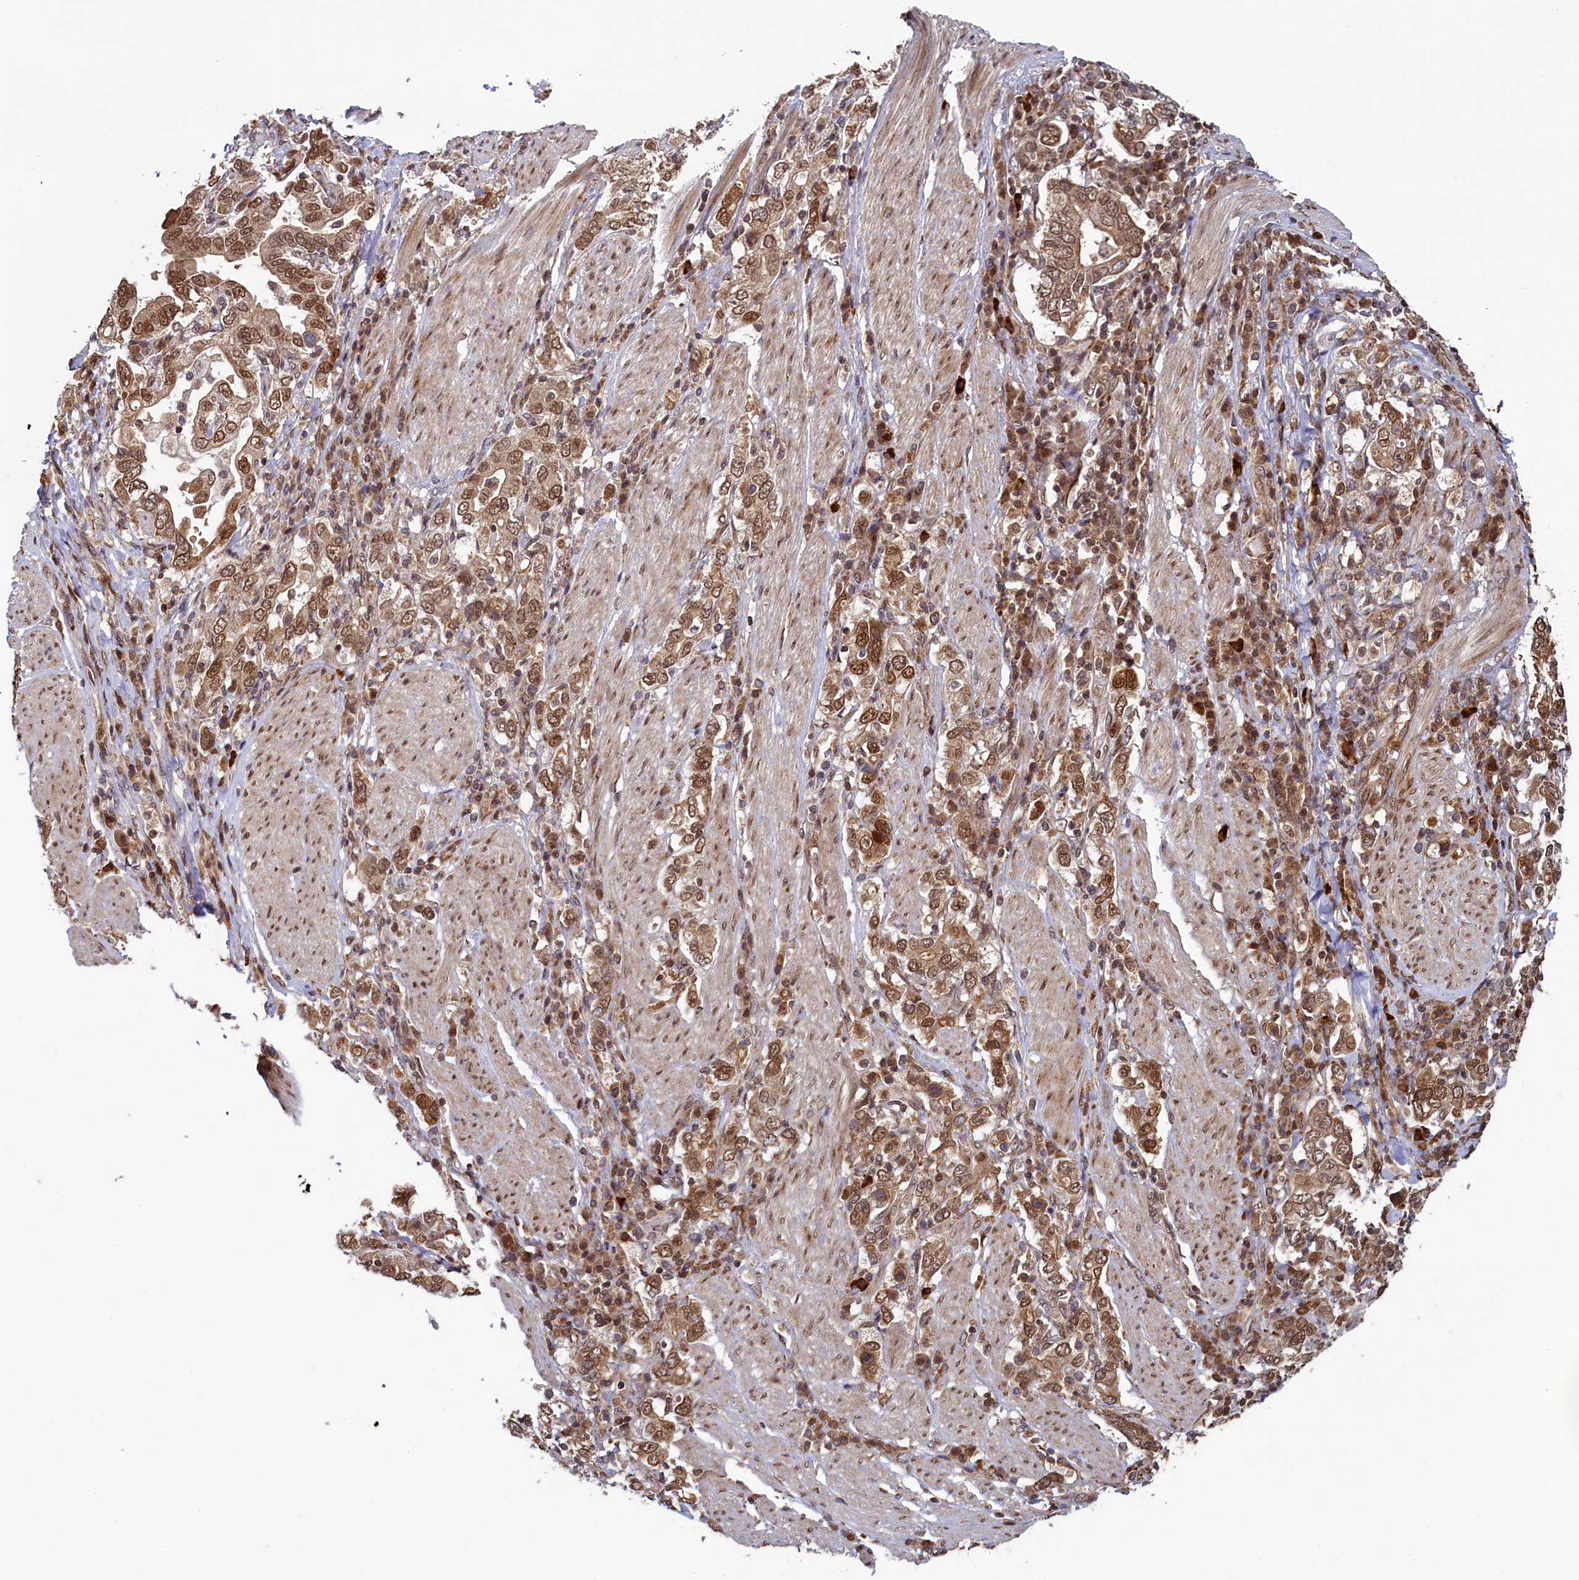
{"staining": {"intensity": "moderate", "quantity": ">75%", "location": "cytoplasmic/membranous,nuclear"}, "tissue": "stomach cancer", "cell_type": "Tumor cells", "image_type": "cancer", "snomed": [{"axis": "morphology", "description": "Adenocarcinoma, NOS"}, {"axis": "topography", "description": "Stomach, upper"}], "caption": "The immunohistochemical stain shows moderate cytoplasmic/membranous and nuclear staining in tumor cells of stomach adenocarcinoma tissue. The staining was performed using DAB (3,3'-diaminobenzidine), with brown indicating positive protein expression. Nuclei are stained blue with hematoxylin.", "gene": "NAE1", "patient": {"sex": "male", "age": 62}}